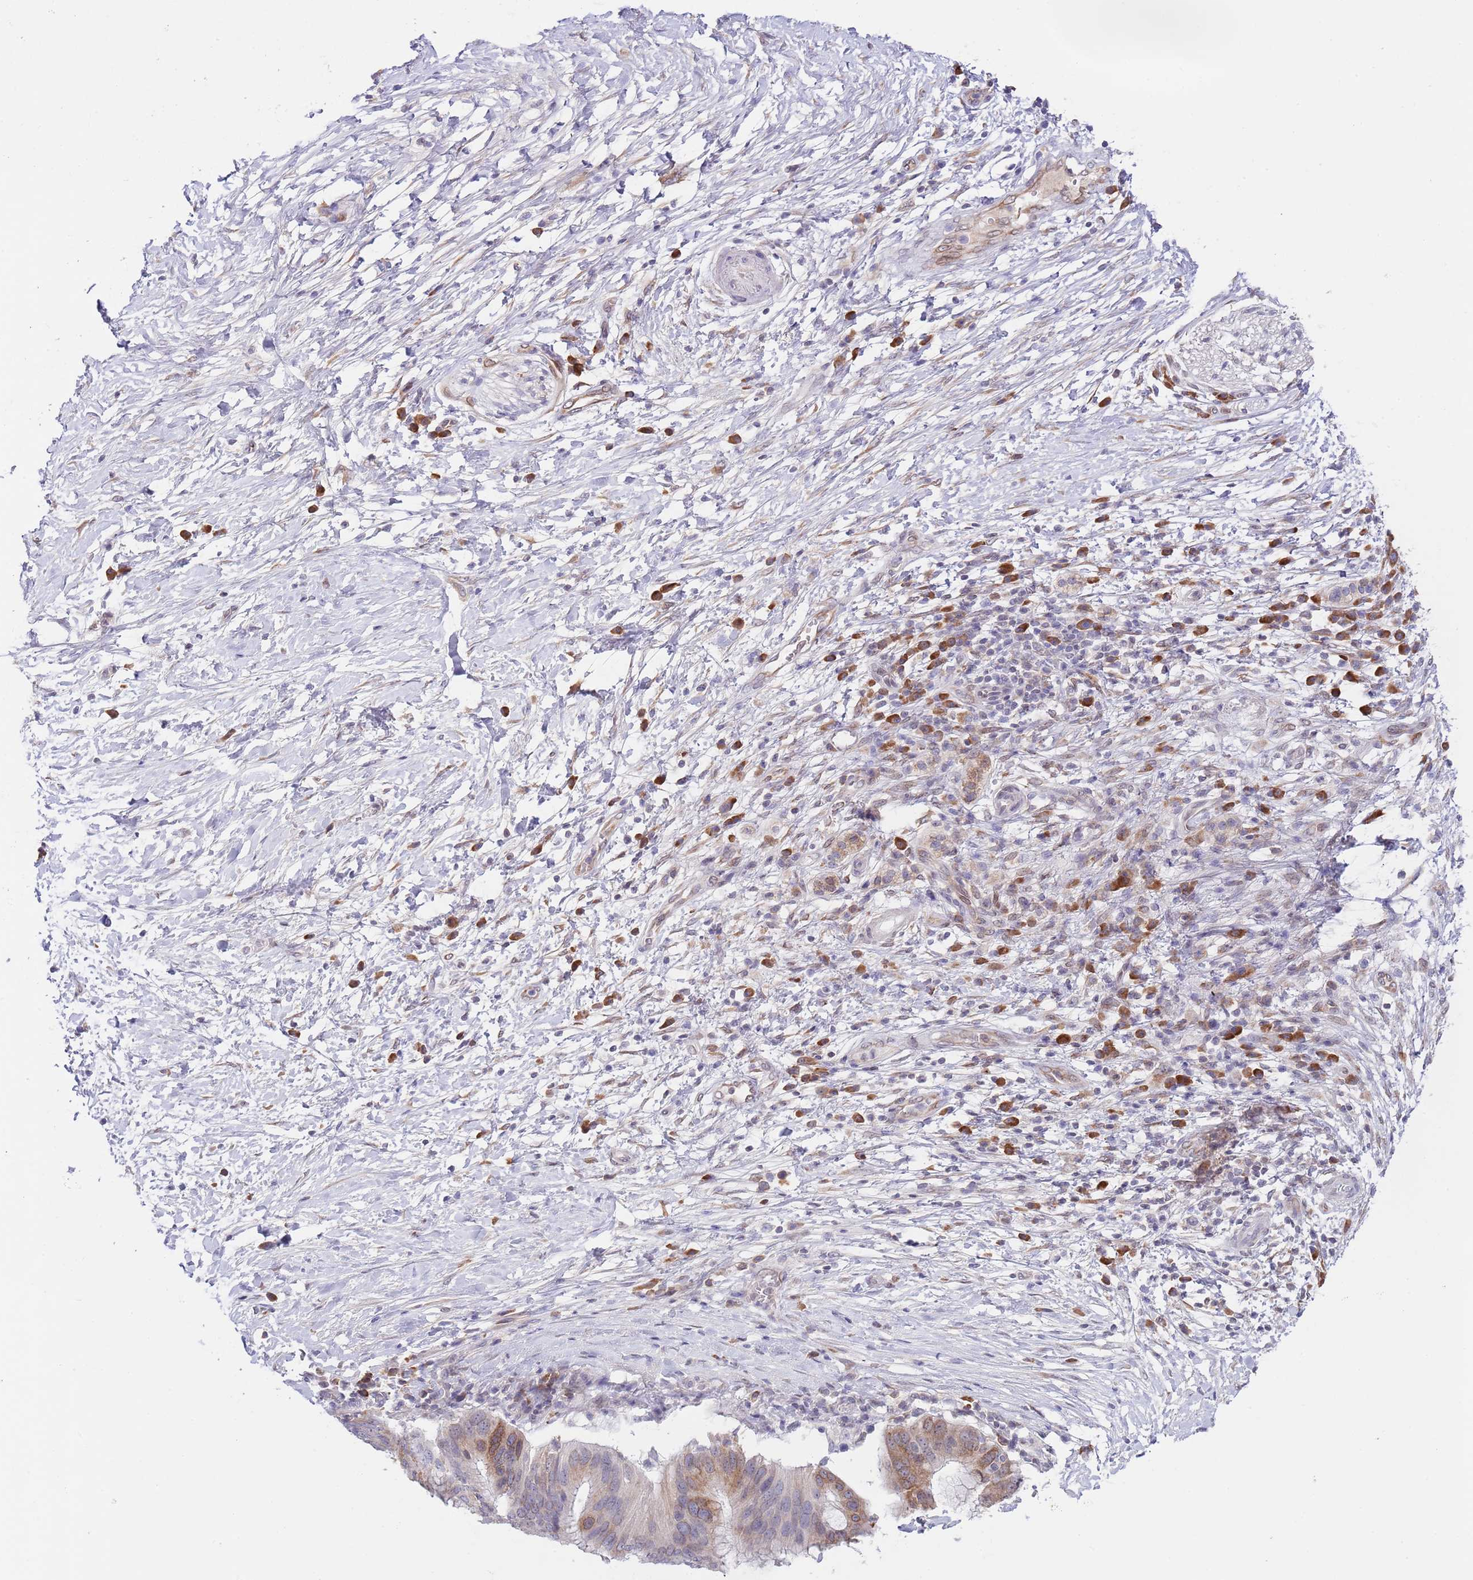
{"staining": {"intensity": "moderate", "quantity": "<25%", "location": "cytoplasmic/membranous"}, "tissue": "pancreatic cancer", "cell_type": "Tumor cells", "image_type": "cancer", "snomed": [{"axis": "morphology", "description": "Adenocarcinoma, NOS"}, {"axis": "topography", "description": "Pancreas"}], "caption": "This is an image of immunohistochemistry staining of pancreatic adenocarcinoma, which shows moderate positivity in the cytoplasmic/membranous of tumor cells.", "gene": "EBPL", "patient": {"sex": "male", "age": 68}}